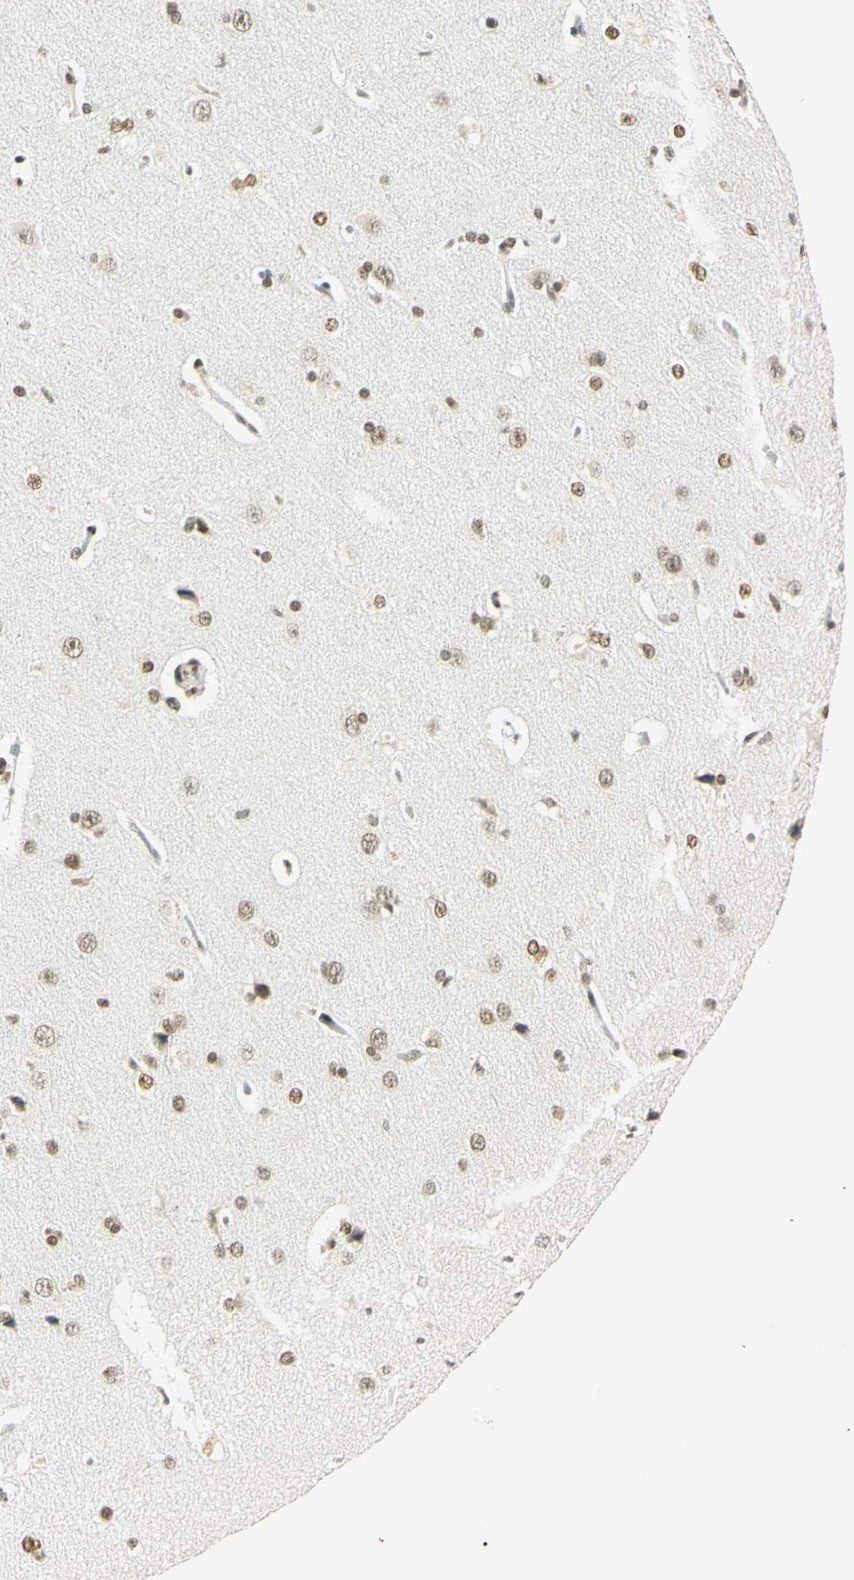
{"staining": {"intensity": "weak", "quantity": "25%-75%", "location": "nuclear"}, "tissue": "cerebral cortex", "cell_type": "Endothelial cells", "image_type": "normal", "snomed": [{"axis": "morphology", "description": "Normal tissue, NOS"}, {"axis": "topography", "description": "Cerebral cortex"}], "caption": "Immunohistochemical staining of unremarkable cerebral cortex shows weak nuclear protein positivity in approximately 25%-75% of endothelial cells.", "gene": "SMARCA5", "patient": {"sex": "male", "age": 62}}